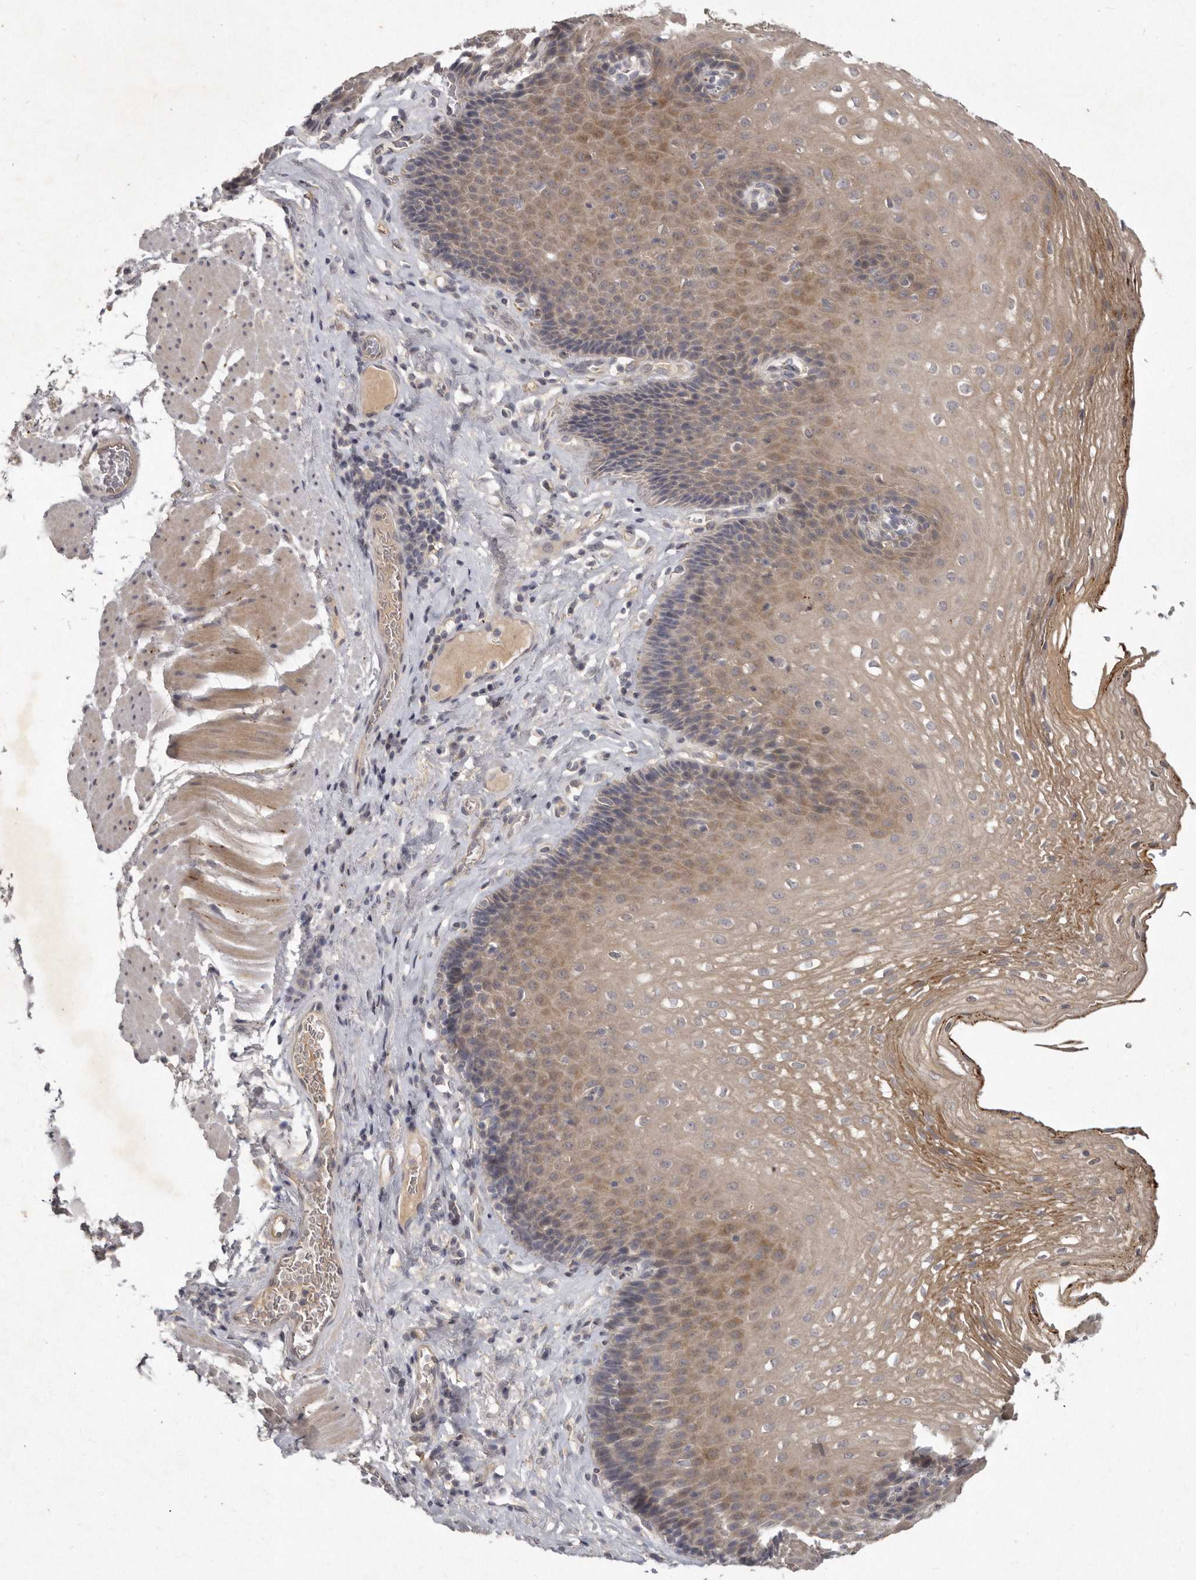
{"staining": {"intensity": "moderate", "quantity": "25%-75%", "location": "cytoplasmic/membranous"}, "tissue": "esophagus", "cell_type": "Squamous epithelial cells", "image_type": "normal", "snomed": [{"axis": "morphology", "description": "Normal tissue, NOS"}, {"axis": "topography", "description": "Esophagus"}], "caption": "High-power microscopy captured an IHC image of unremarkable esophagus, revealing moderate cytoplasmic/membranous expression in approximately 25%-75% of squamous epithelial cells.", "gene": "SLC22A1", "patient": {"sex": "female", "age": 66}}